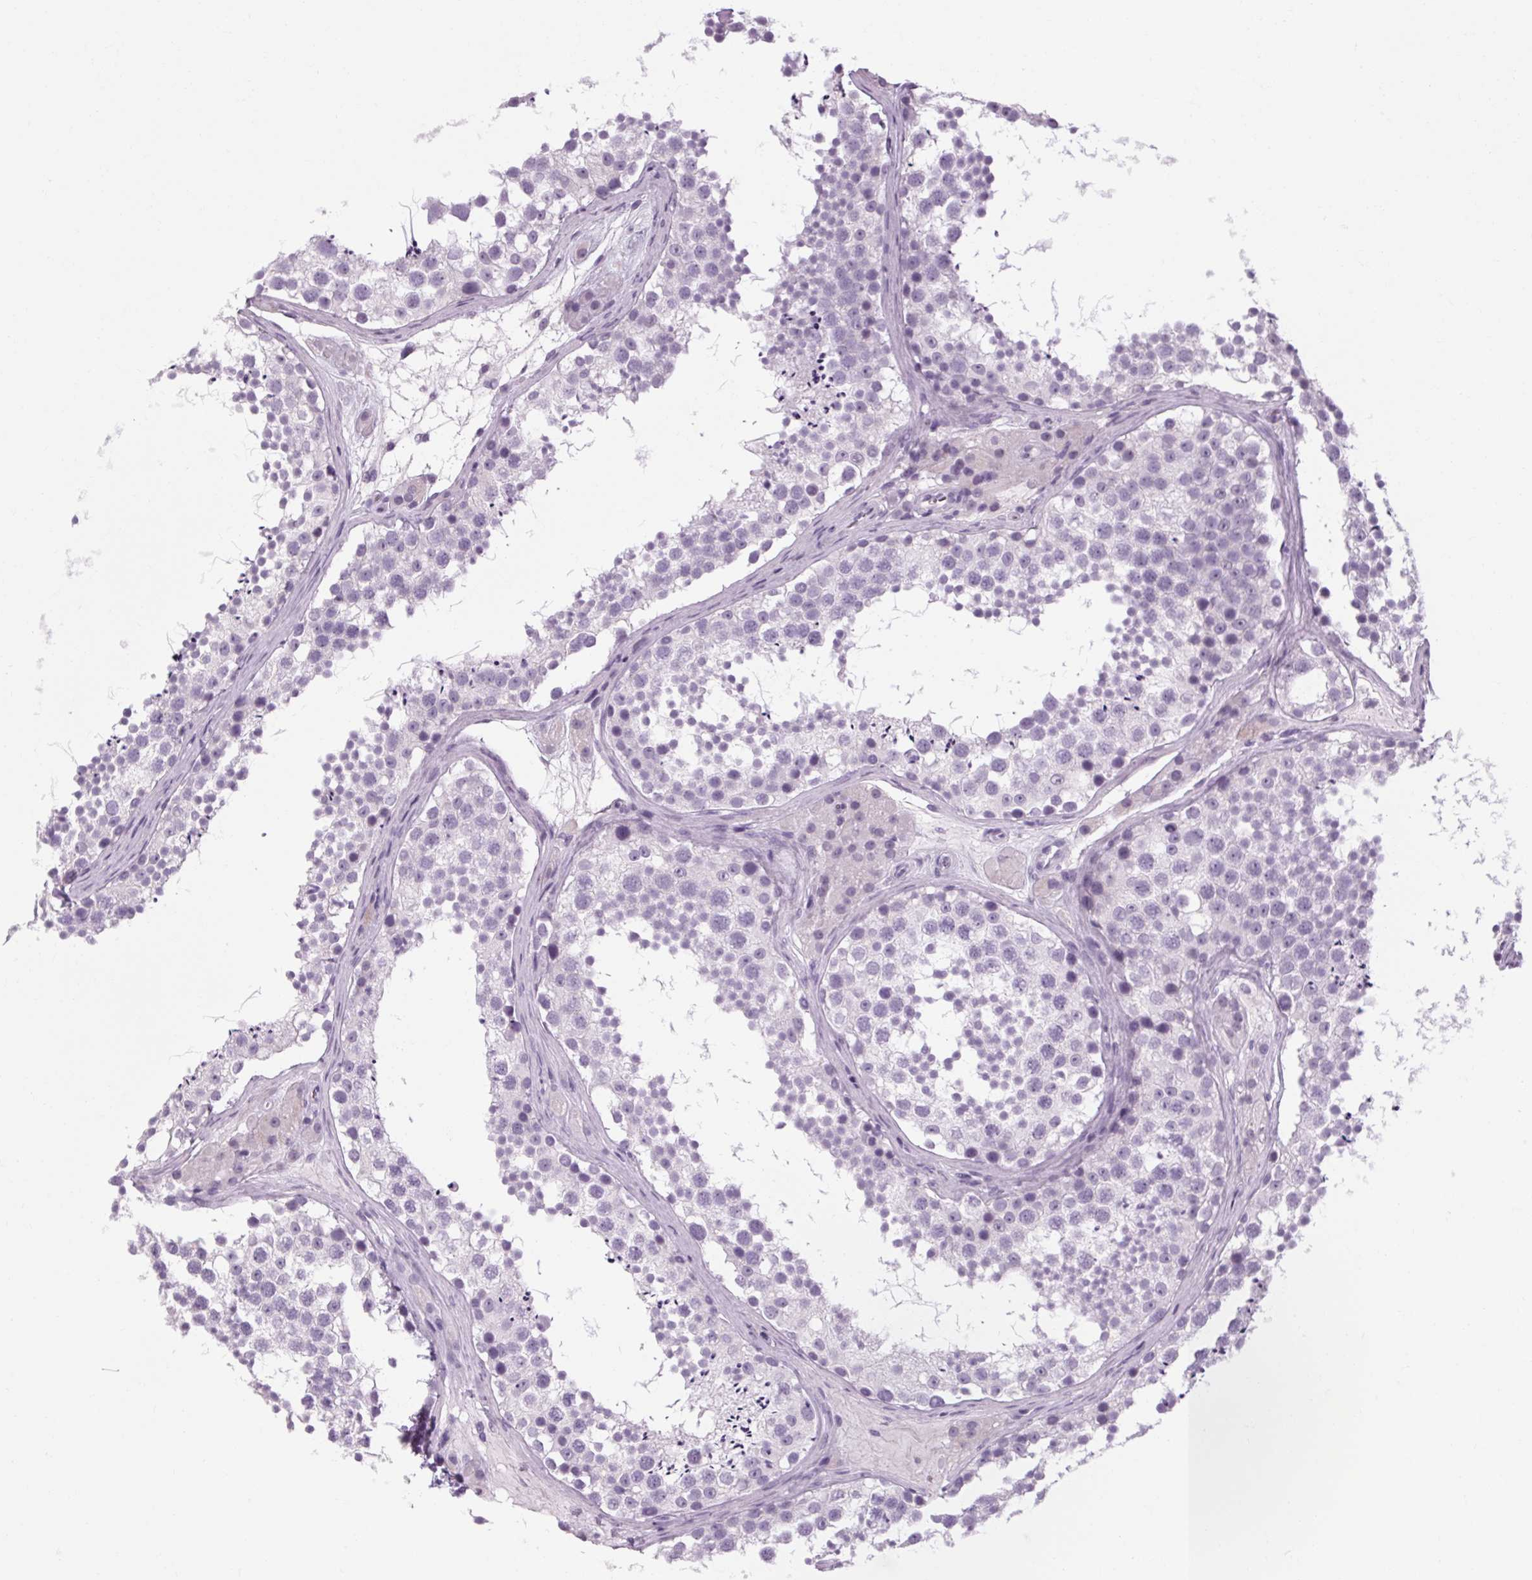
{"staining": {"intensity": "negative", "quantity": "none", "location": "none"}, "tissue": "testis", "cell_type": "Cells in seminiferous ducts", "image_type": "normal", "snomed": [{"axis": "morphology", "description": "Normal tissue, NOS"}, {"axis": "topography", "description": "Testis"}], "caption": "This is an IHC photomicrograph of unremarkable testis. There is no staining in cells in seminiferous ducts.", "gene": "POMC", "patient": {"sex": "male", "age": 41}}